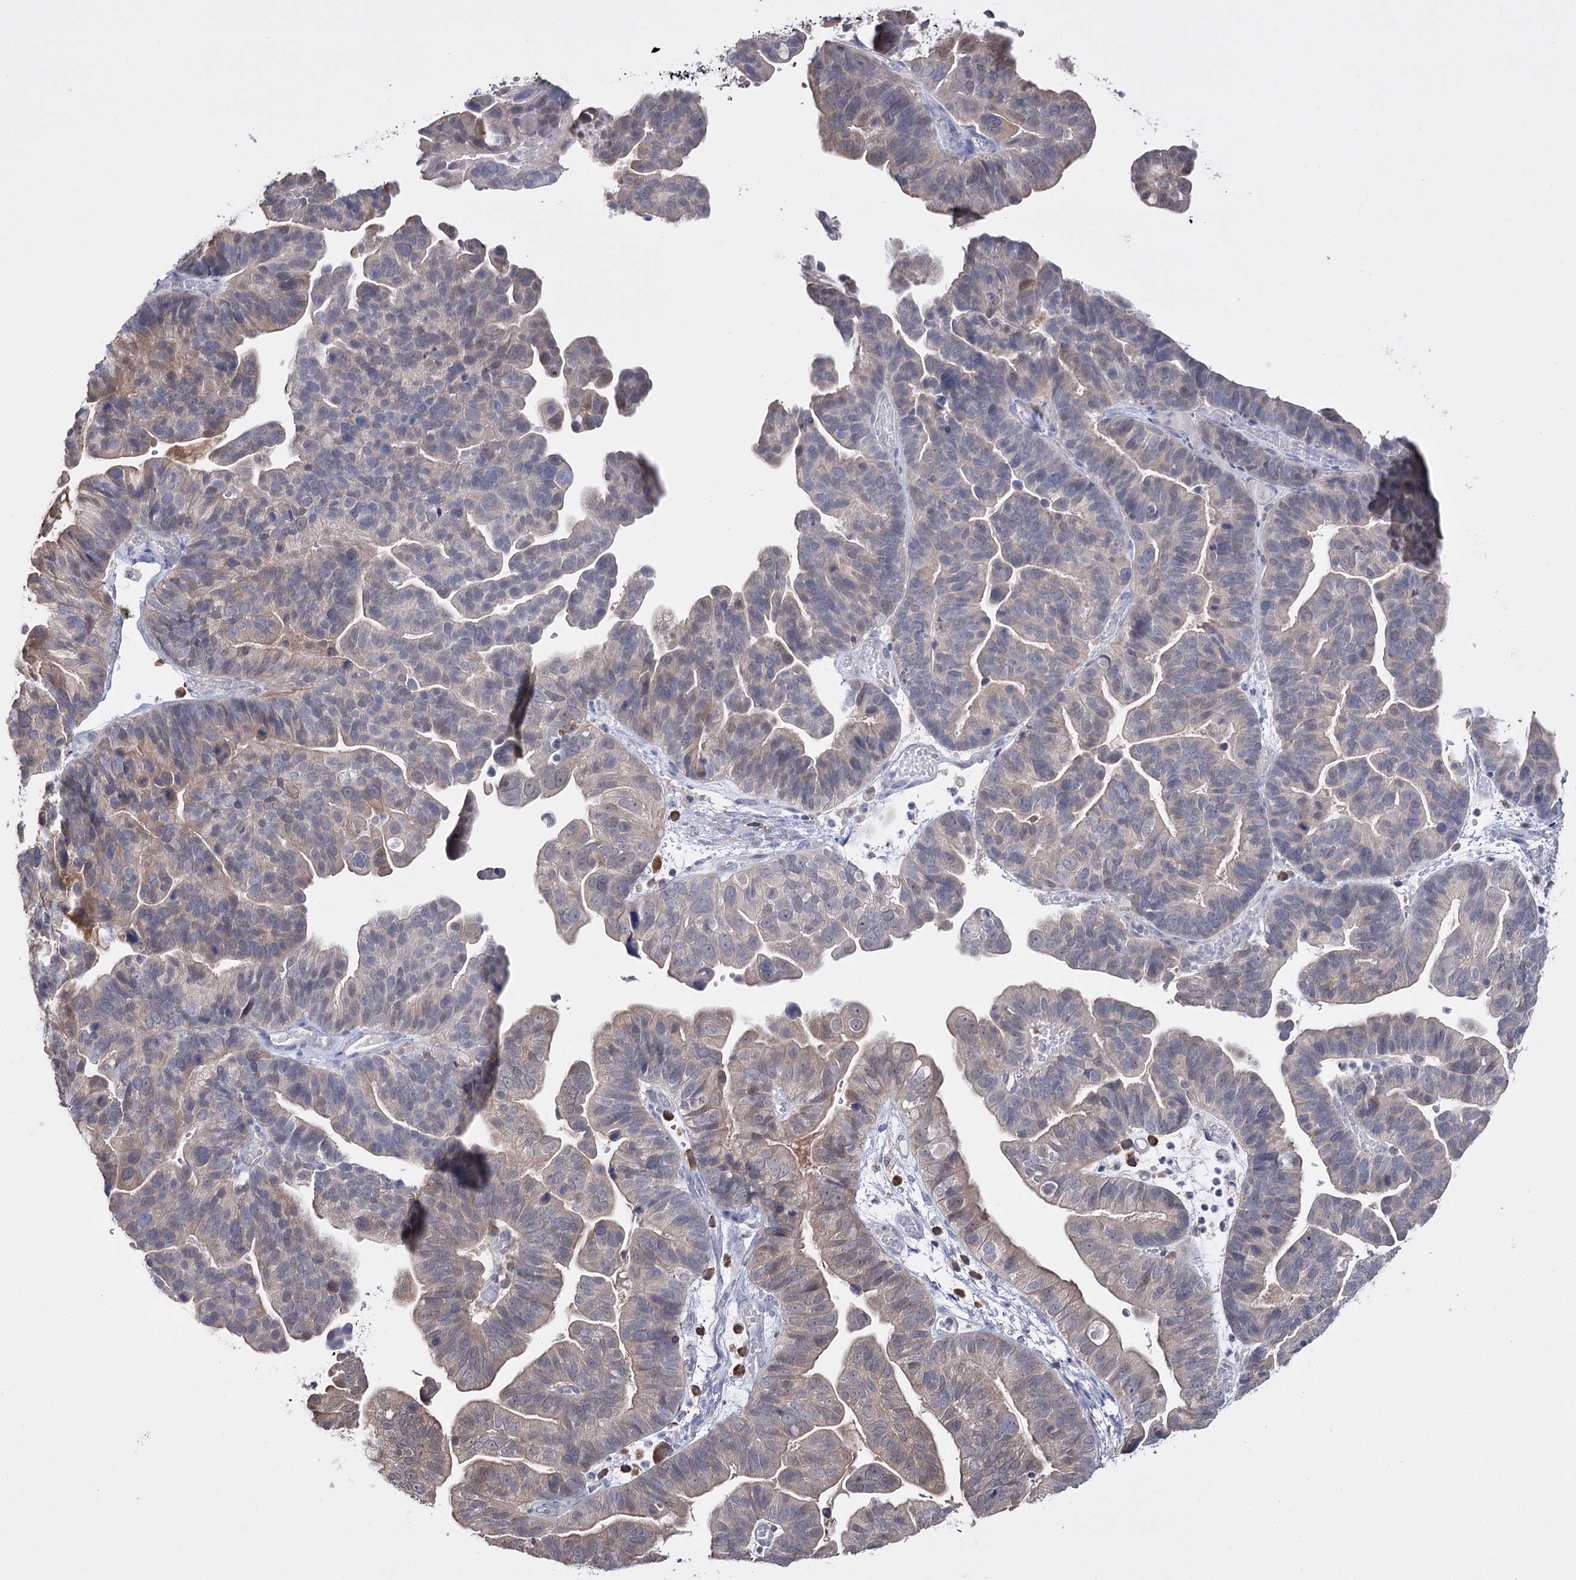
{"staining": {"intensity": "weak", "quantity": "25%-75%", "location": "cytoplasmic/membranous,nuclear"}, "tissue": "ovarian cancer", "cell_type": "Tumor cells", "image_type": "cancer", "snomed": [{"axis": "morphology", "description": "Cystadenocarcinoma, serous, NOS"}, {"axis": "topography", "description": "Ovary"}], "caption": "Ovarian serous cystadenocarcinoma tissue demonstrates weak cytoplasmic/membranous and nuclear staining in approximately 25%-75% of tumor cells The staining is performed using DAB (3,3'-diaminobenzidine) brown chromogen to label protein expression. The nuclei are counter-stained blue using hematoxylin.", "gene": "PTER", "patient": {"sex": "female", "age": 56}}